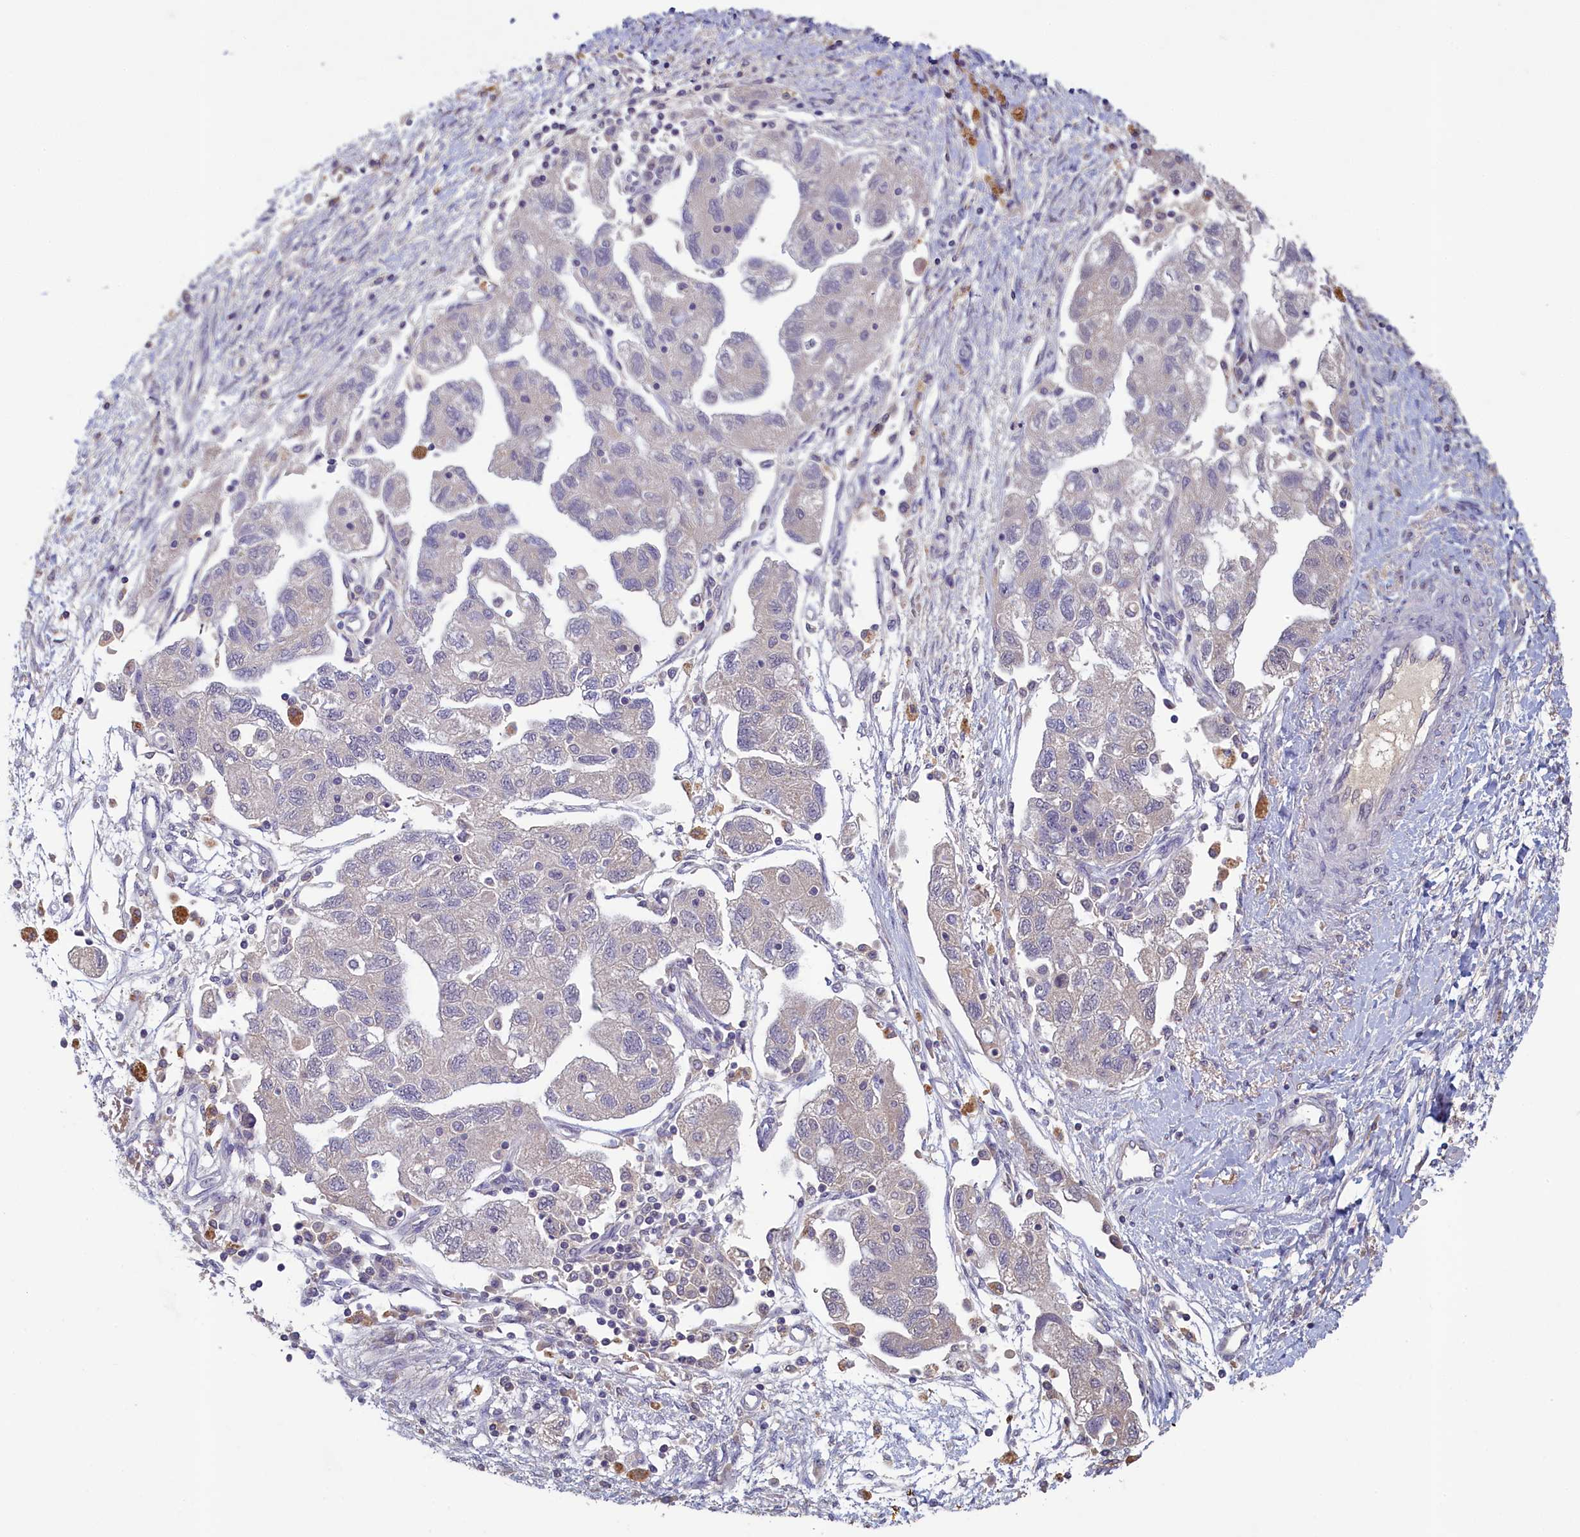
{"staining": {"intensity": "negative", "quantity": "none", "location": "none"}, "tissue": "ovarian cancer", "cell_type": "Tumor cells", "image_type": "cancer", "snomed": [{"axis": "morphology", "description": "Carcinoma, NOS"}, {"axis": "morphology", "description": "Cystadenocarcinoma, serous, NOS"}, {"axis": "topography", "description": "Ovary"}], "caption": "High power microscopy image of an immunohistochemistry image of ovarian cancer, revealing no significant positivity in tumor cells. (DAB IHC visualized using brightfield microscopy, high magnification).", "gene": "ATF7IP2", "patient": {"sex": "female", "age": 69}}